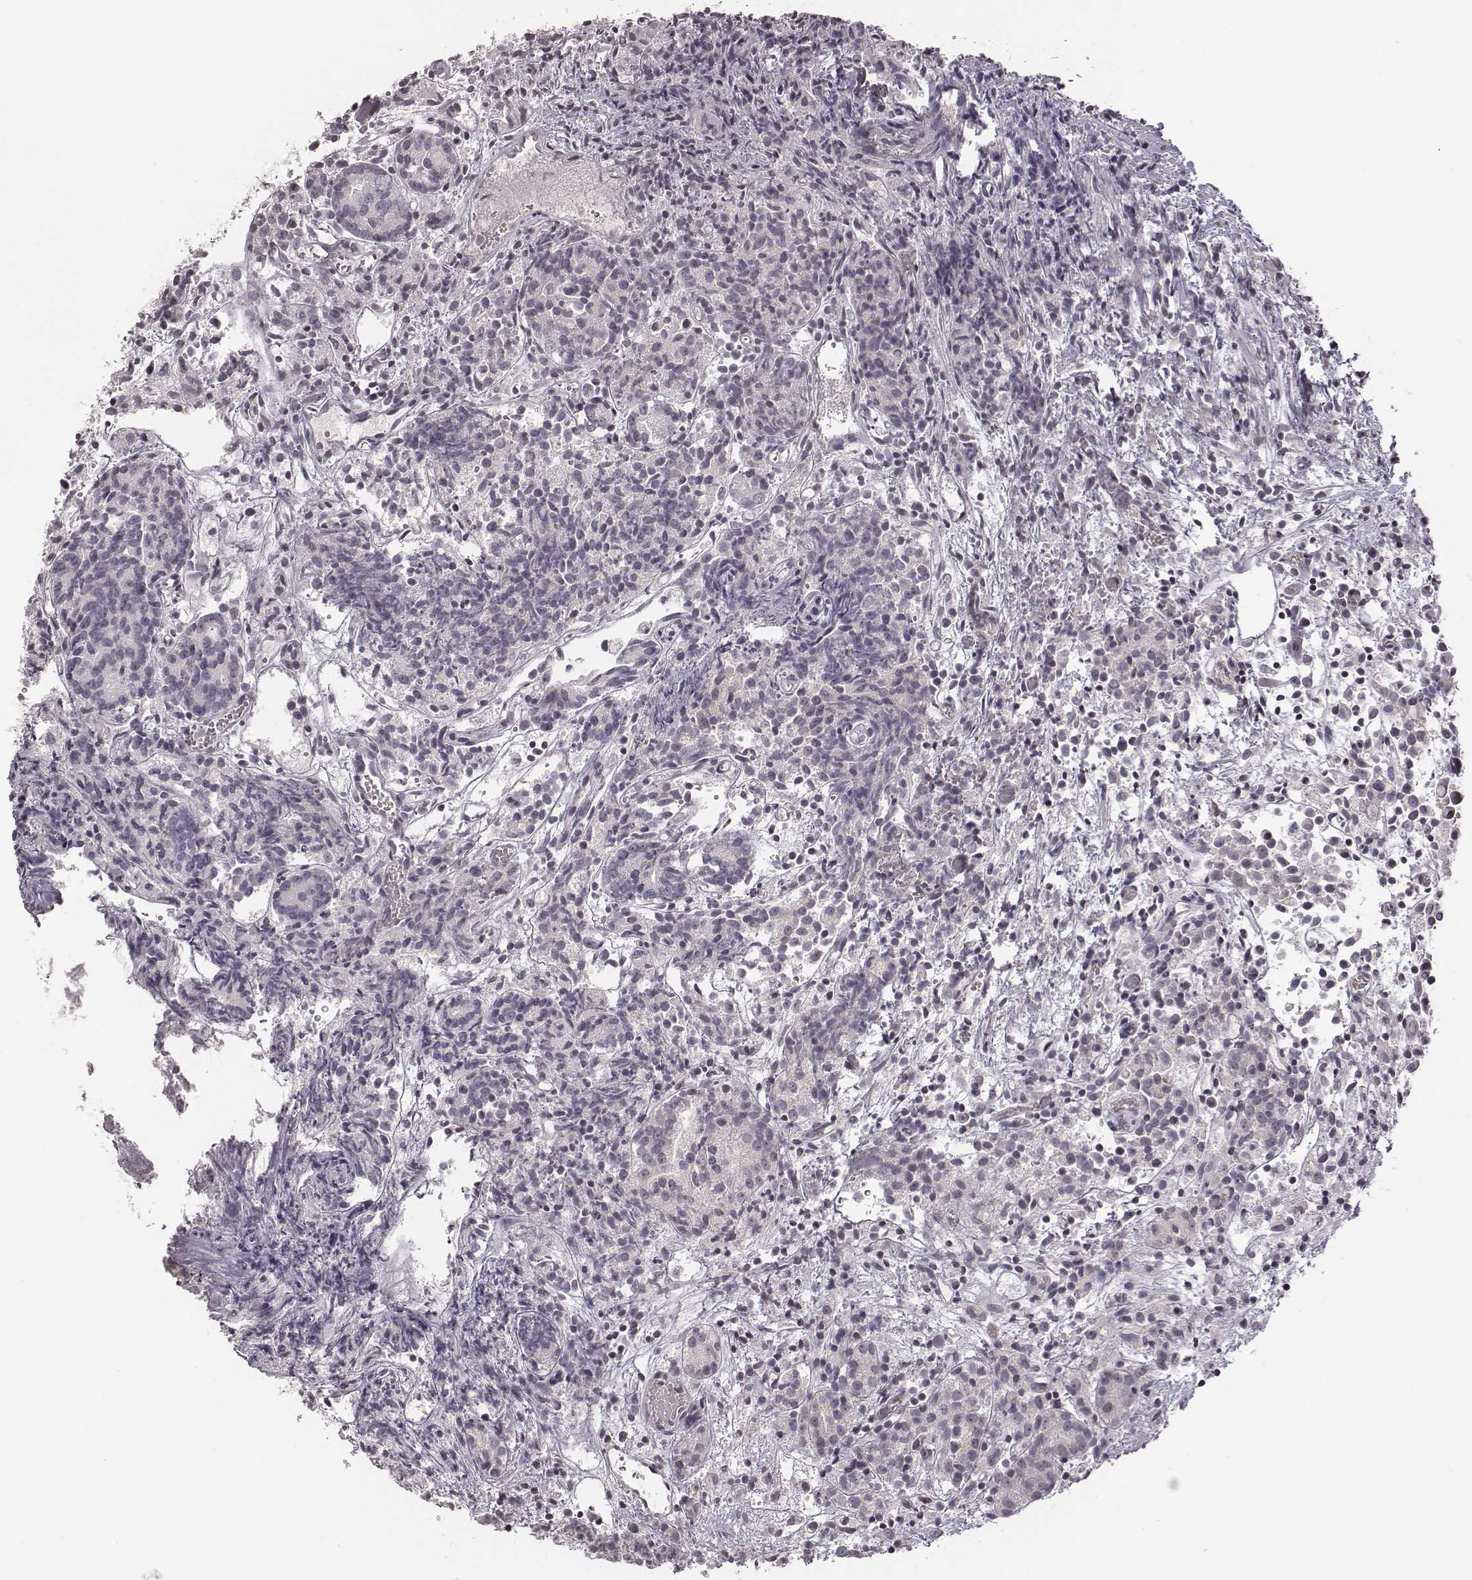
{"staining": {"intensity": "negative", "quantity": "none", "location": "none"}, "tissue": "prostate cancer", "cell_type": "Tumor cells", "image_type": "cancer", "snomed": [{"axis": "morphology", "description": "Adenocarcinoma, High grade"}, {"axis": "topography", "description": "Prostate"}], "caption": "Immunohistochemistry (IHC) image of neoplastic tissue: human prostate cancer (high-grade adenocarcinoma) stained with DAB (3,3'-diaminobenzidine) displays no significant protein positivity in tumor cells.", "gene": "GRM4", "patient": {"sex": "male", "age": 53}}